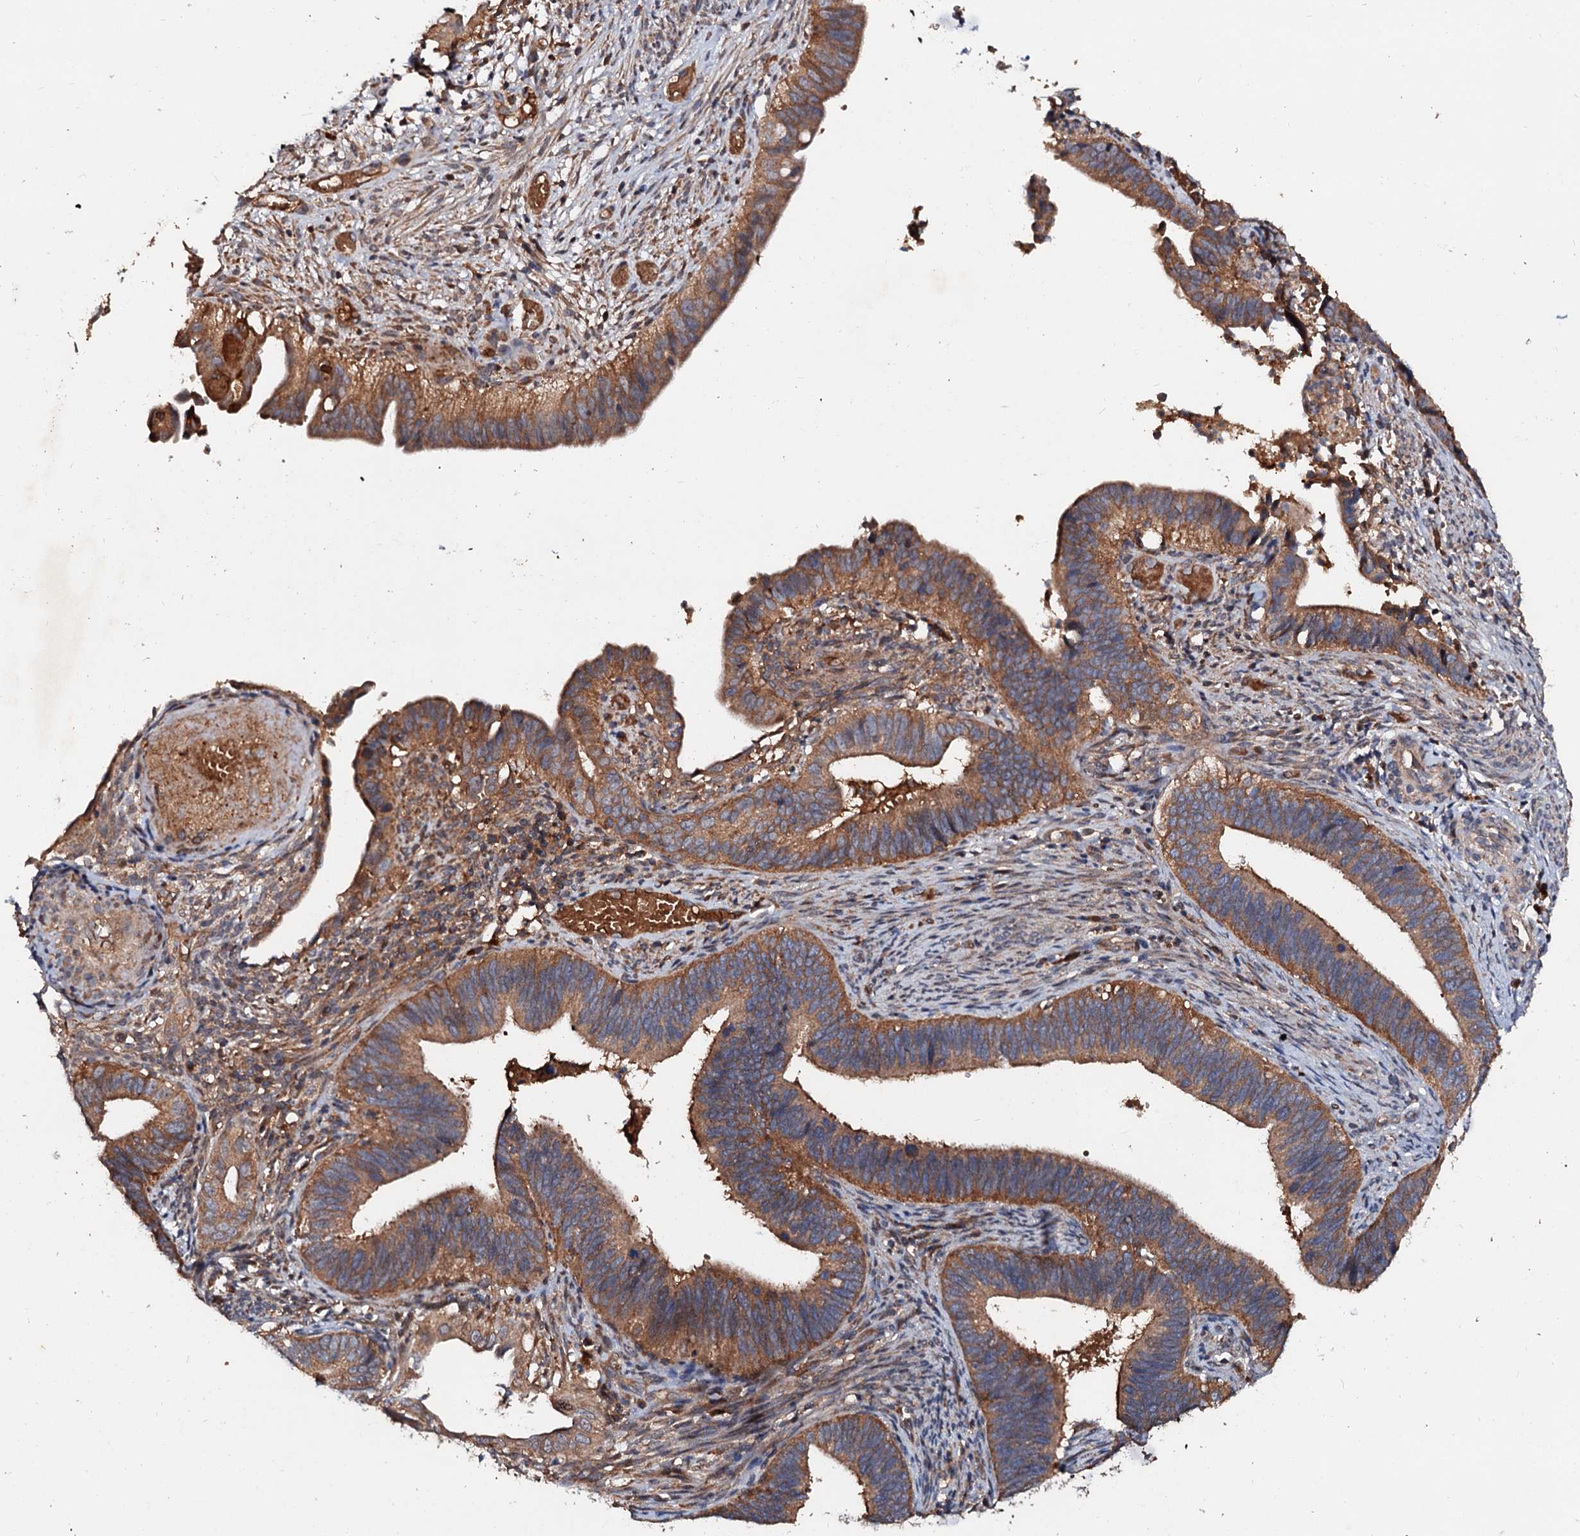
{"staining": {"intensity": "moderate", "quantity": ">75%", "location": "cytoplasmic/membranous"}, "tissue": "cervical cancer", "cell_type": "Tumor cells", "image_type": "cancer", "snomed": [{"axis": "morphology", "description": "Adenocarcinoma, NOS"}, {"axis": "topography", "description": "Cervix"}], "caption": "An immunohistochemistry (IHC) micrograph of tumor tissue is shown. Protein staining in brown labels moderate cytoplasmic/membranous positivity in cervical cancer within tumor cells.", "gene": "EXTL1", "patient": {"sex": "female", "age": 42}}